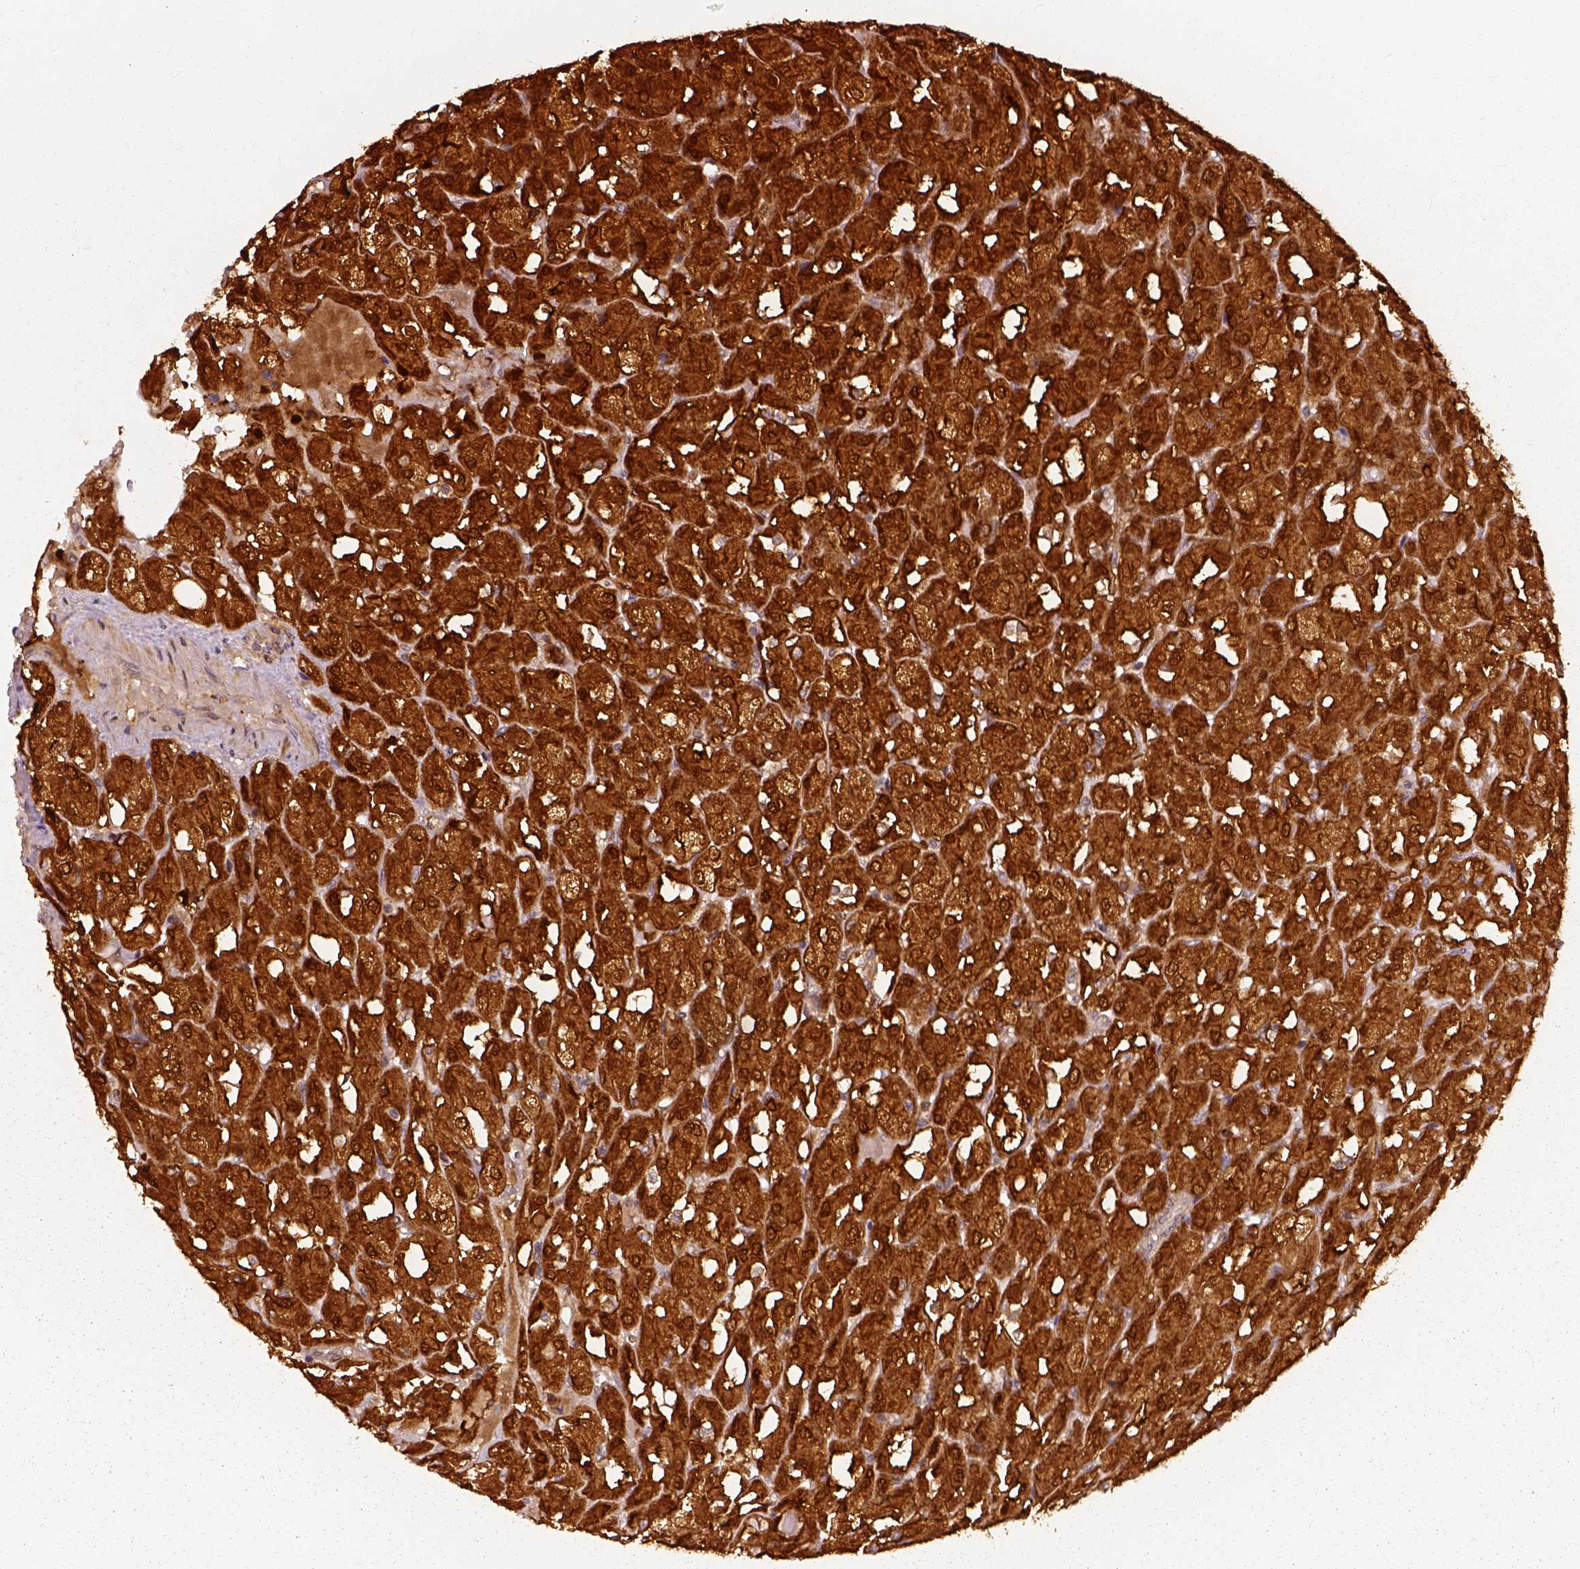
{"staining": {"intensity": "strong", "quantity": ">75%", "location": "cytoplasmic/membranous,nuclear"}, "tissue": "renal cancer", "cell_type": "Tumor cells", "image_type": "cancer", "snomed": [{"axis": "morphology", "description": "Adenocarcinoma, NOS"}, {"axis": "topography", "description": "Kidney"}], "caption": "Approximately >75% of tumor cells in human renal cancer show strong cytoplasmic/membranous and nuclear protein expression as visualized by brown immunohistochemical staining.", "gene": "GPI", "patient": {"sex": "male", "age": 72}}